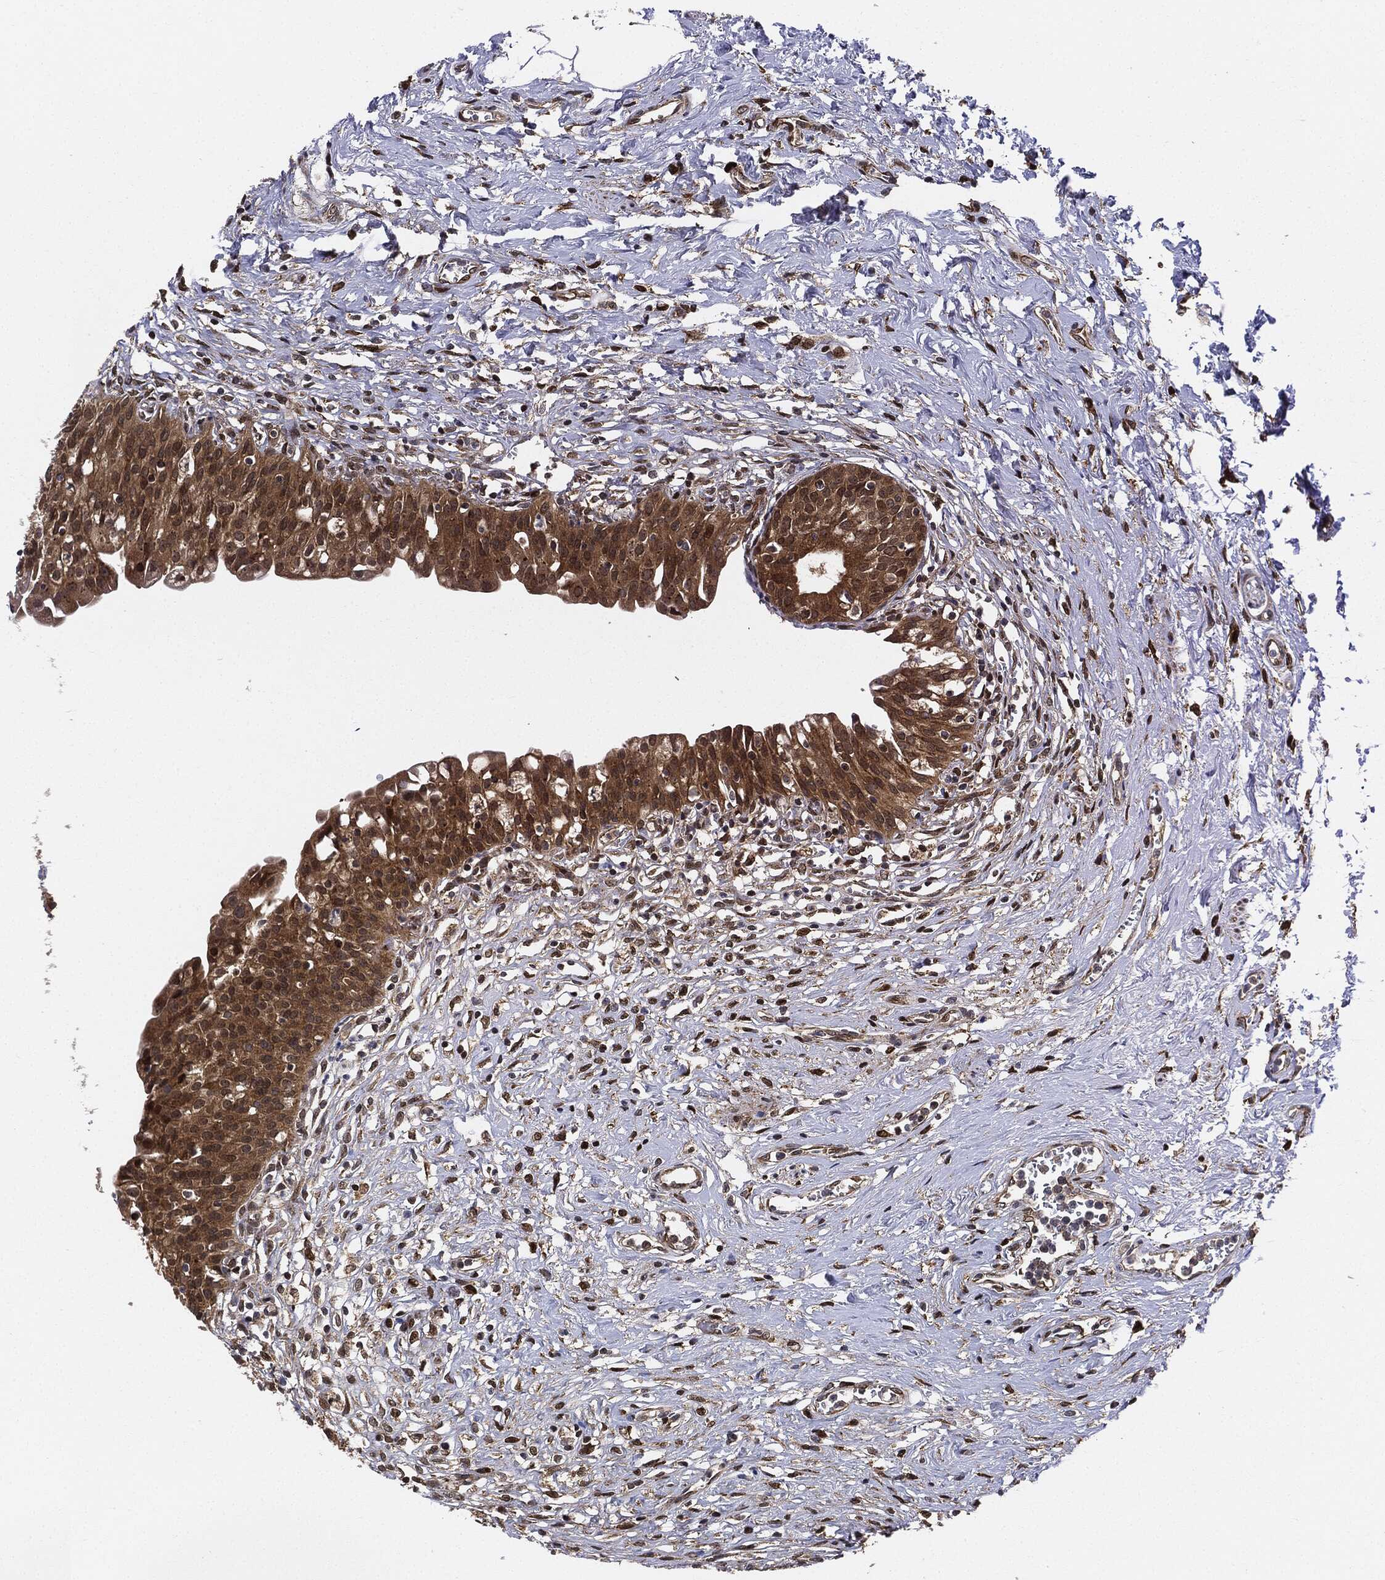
{"staining": {"intensity": "moderate", "quantity": "25%-75%", "location": "cytoplasmic/membranous"}, "tissue": "urinary bladder", "cell_type": "Urothelial cells", "image_type": "normal", "snomed": [{"axis": "morphology", "description": "Normal tissue, NOS"}, {"axis": "topography", "description": "Urinary bladder"}], "caption": "Immunohistochemistry (IHC) staining of unremarkable urinary bladder, which shows medium levels of moderate cytoplasmic/membranous expression in about 25%-75% of urothelial cells indicating moderate cytoplasmic/membranous protein staining. The staining was performed using DAB (3,3'-diaminobenzidine) (brown) for protein detection and nuclei were counterstained in hematoxylin (blue).", "gene": "RNASEL", "patient": {"sex": "male", "age": 76}}